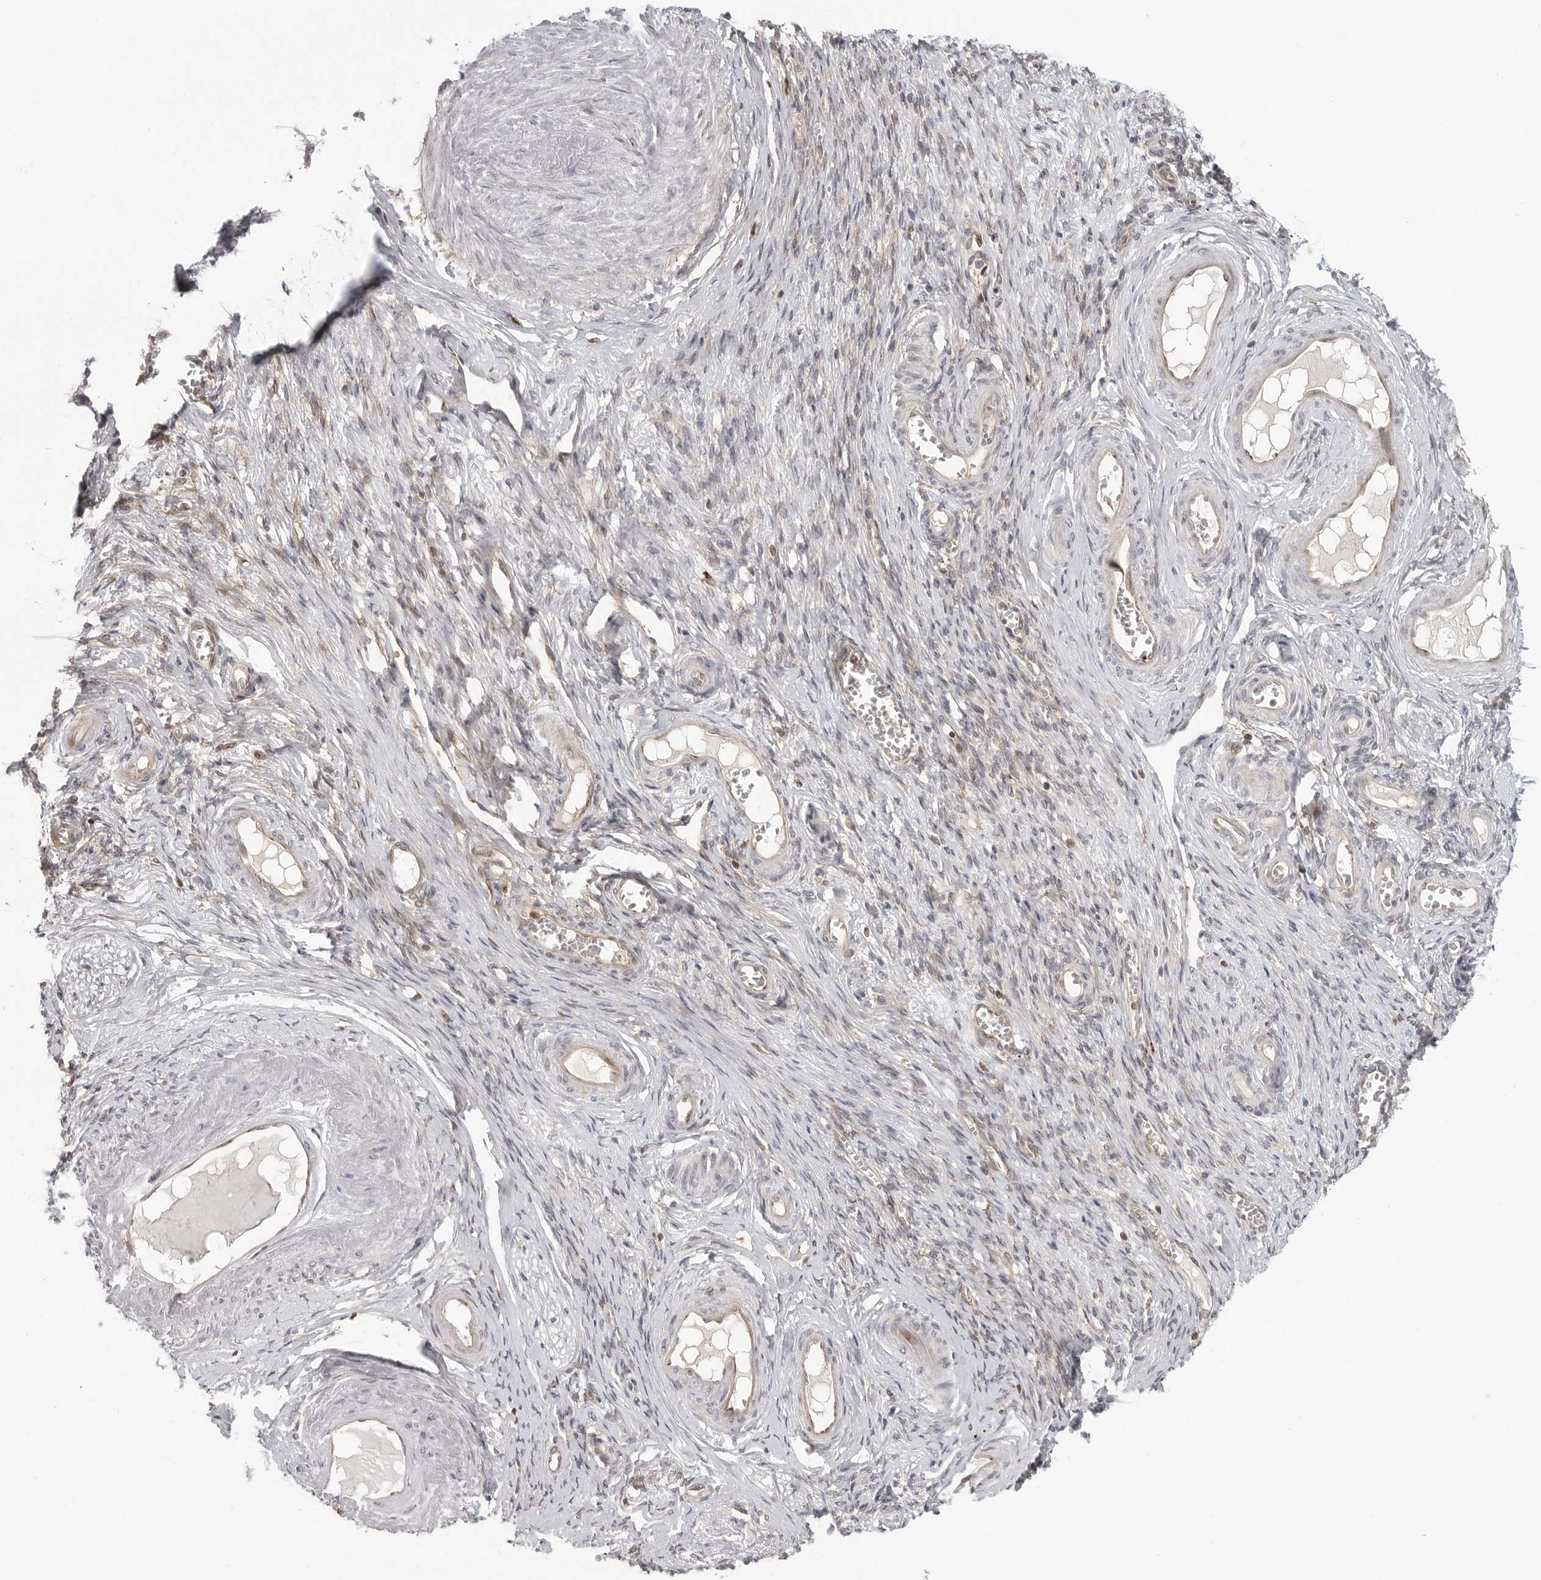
{"staining": {"intensity": "negative", "quantity": "none", "location": "none"}, "tissue": "adipose tissue", "cell_type": "Adipocytes", "image_type": "normal", "snomed": [{"axis": "morphology", "description": "Normal tissue, NOS"}, {"axis": "topography", "description": "Vascular tissue"}, {"axis": "topography", "description": "Fallopian tube"}, {"axis": "topography", "description": "Ovary"}], "caption": "Adipose tissue was stained to show a protein in brown. There is no significant positivity in adipocytes. (DAB (3,3'-diaminobenzidine) immunohistochemistry (IHC) with hematoxylin counter stain).", "gene": "COPA", "patient": {"sex": "female", "age": 67}}